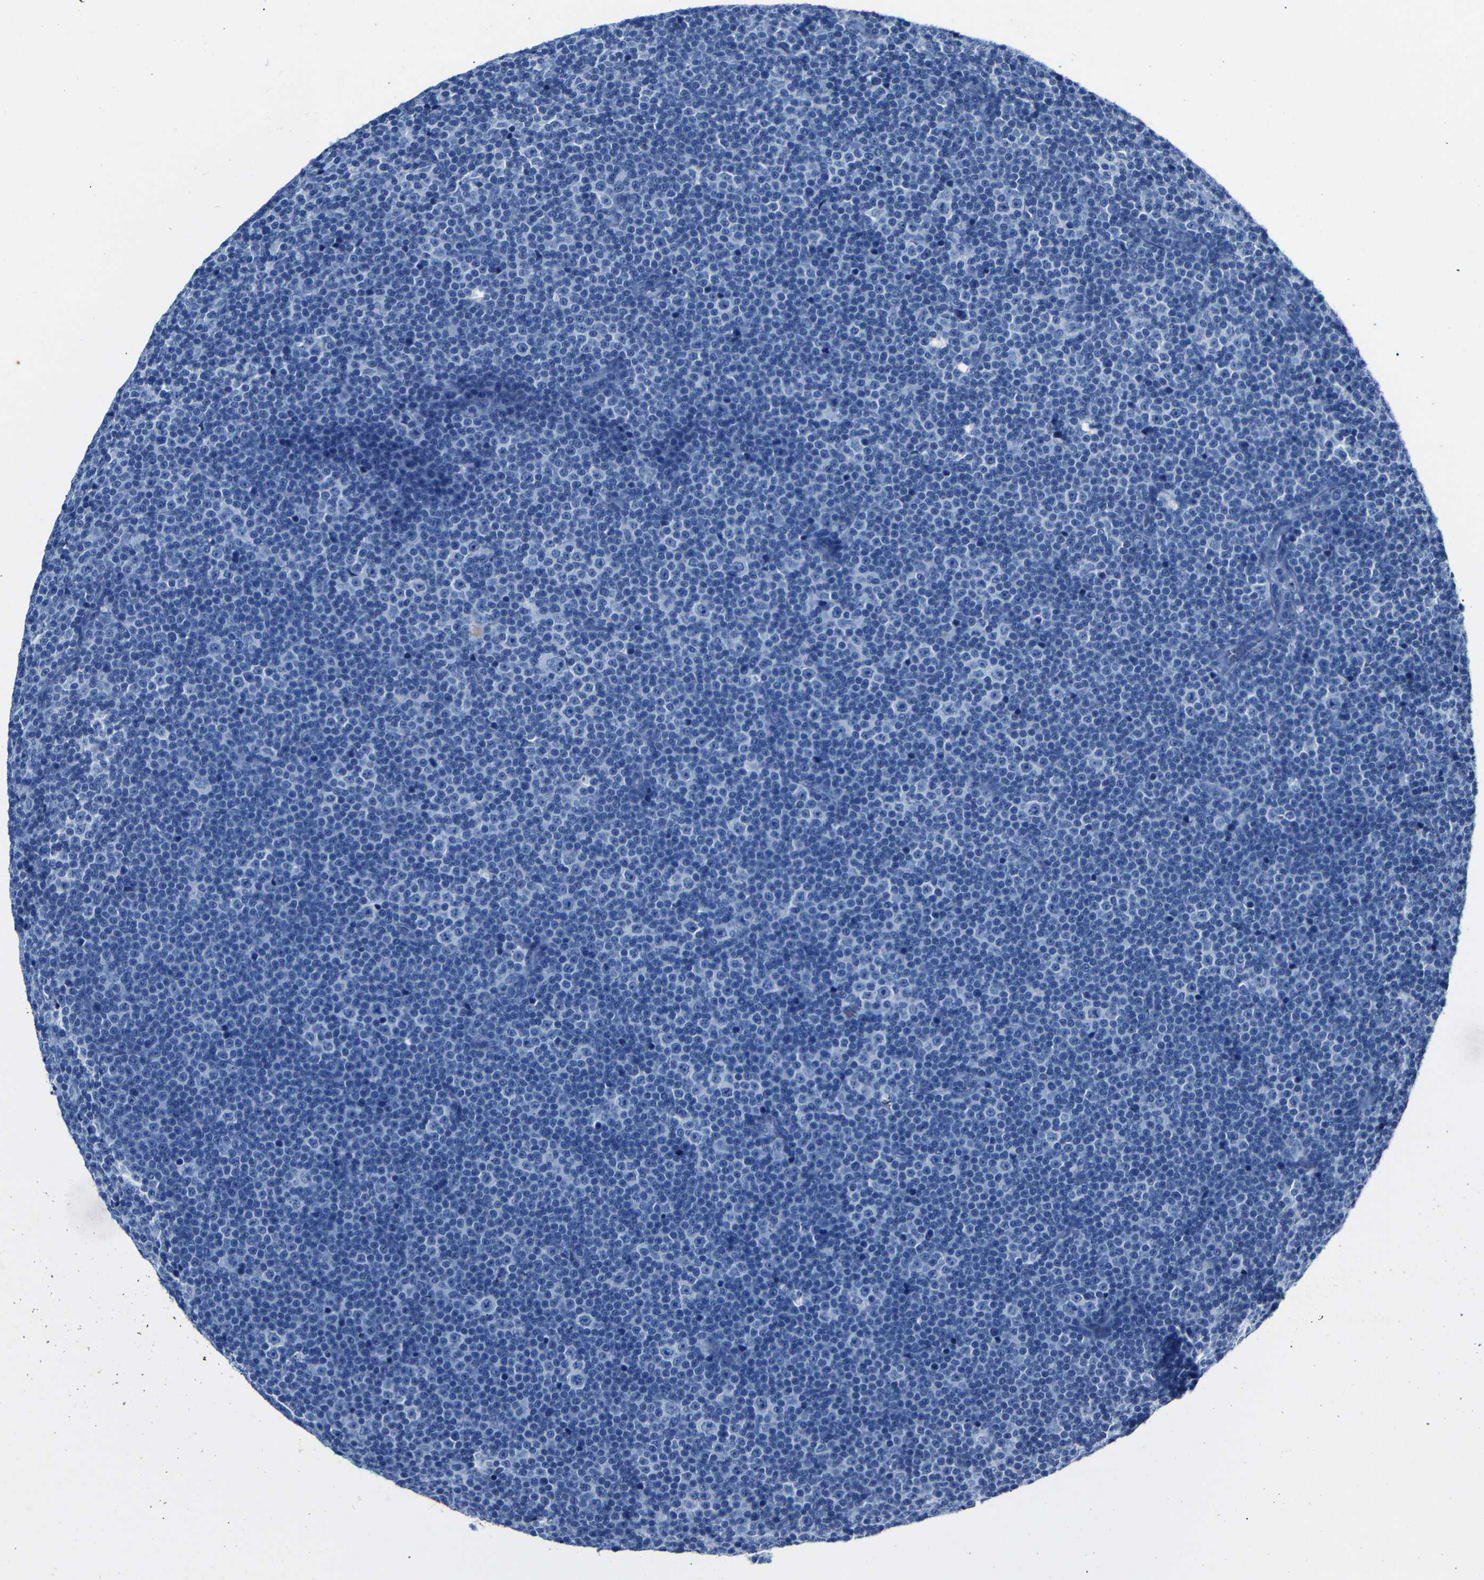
{"staining": {"intensity": "negative", "quantity": "none", "location": "none"}, "tissue": "lymphoma", "cell_type": "Tumor cells", "image_type": "cancer", "snomed": [{"axis": "morphology", "description": "Malignant lymphoma, non-Hodgkin's type, Low grade"}, {"axis": "topography", "description": "Lymph node"}], "caption": "DAB (3,3'-diaminobenzidine) immunohistochemical staining of malignant lymphoma, non-Hodgkin's type (low-grade) exhibits no significant positivity in tumor cells.", "gene": "CLDN11", "patient": {"sex": "female", "age": 67}}